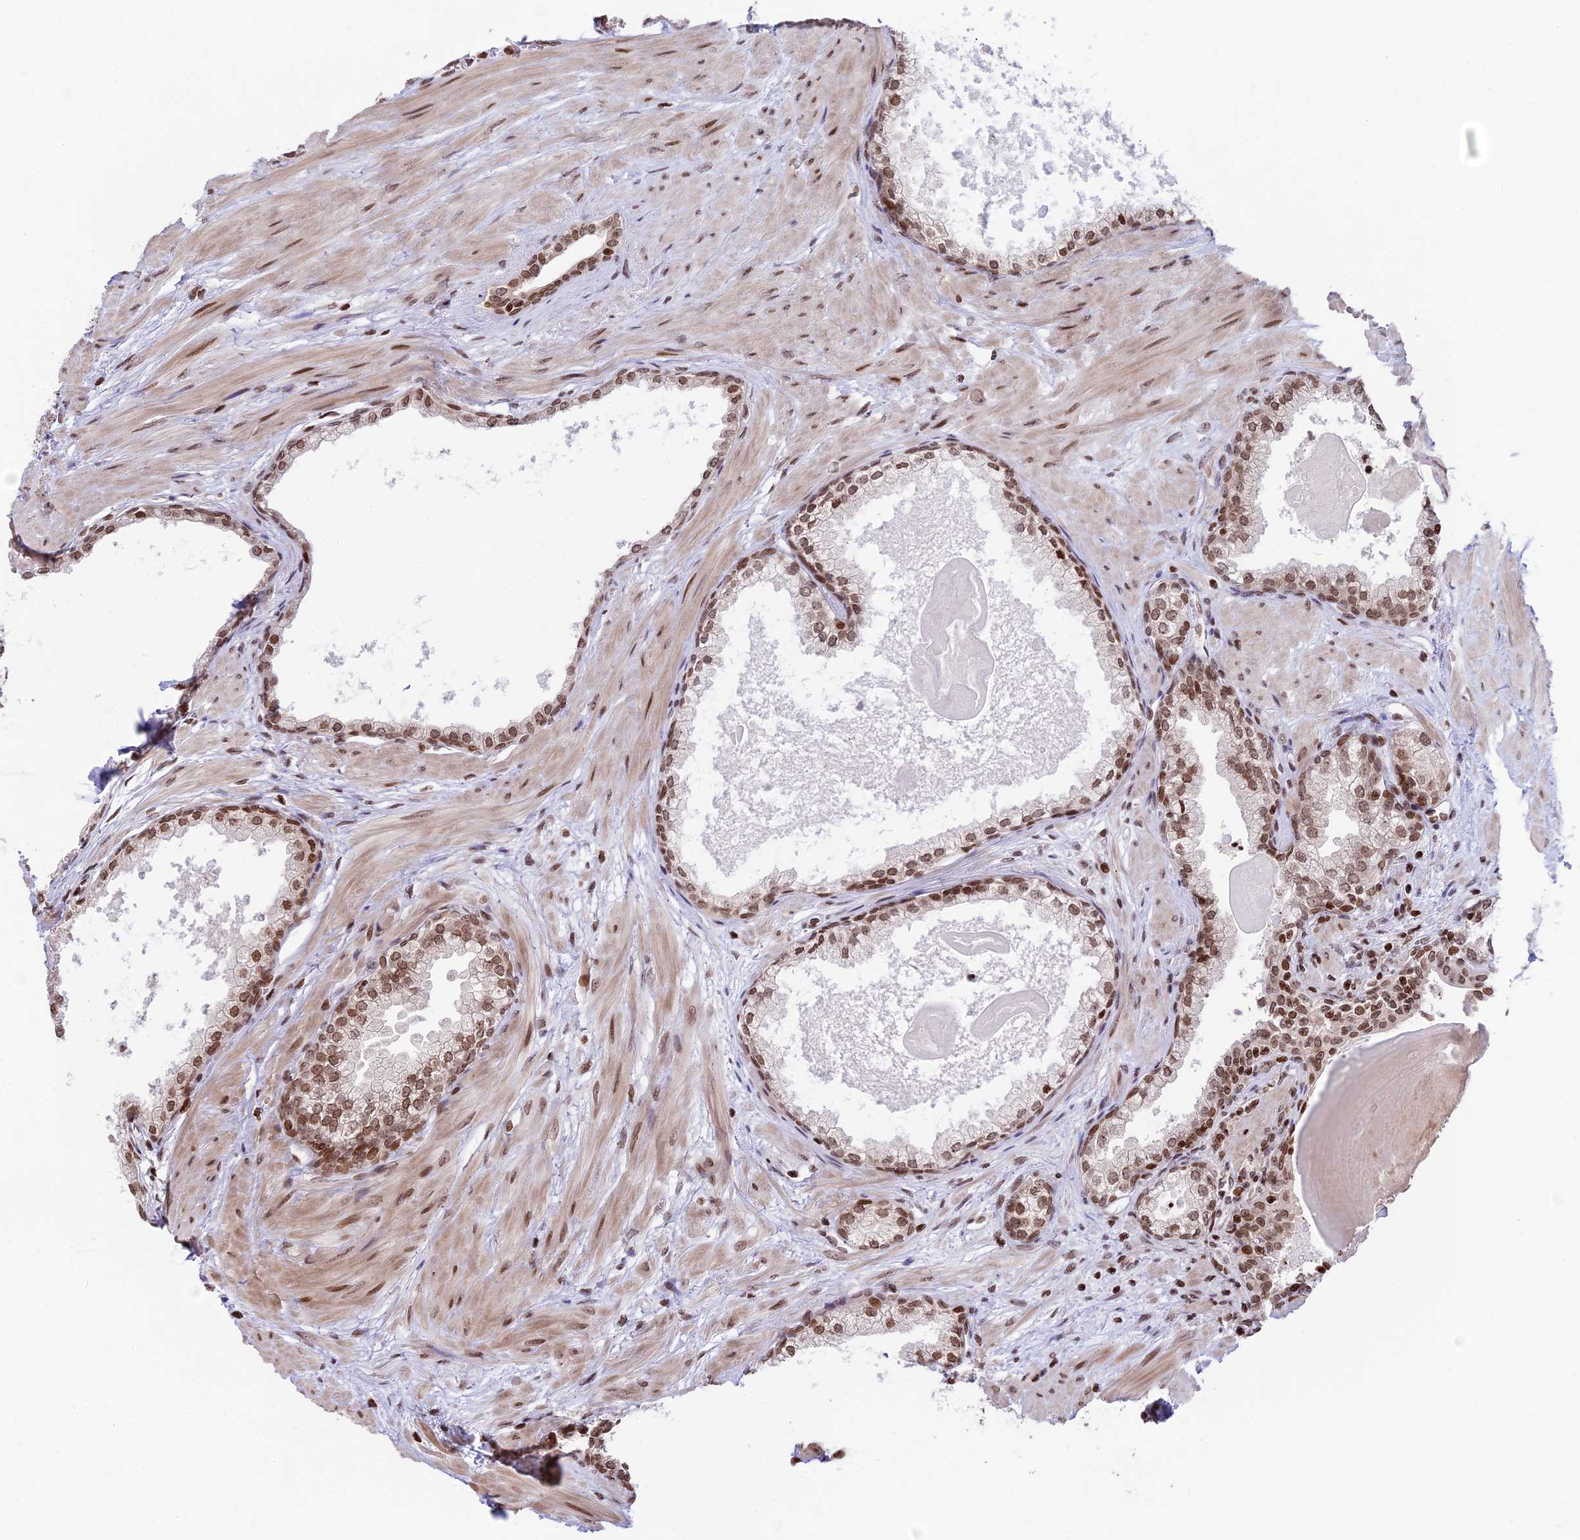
{"staining": {"intensity": "moderate", "quantity": ">75%", "location": "nuclear"}, "tissue": "prostate", "cell_type": "Glandular cells", "image_type": "normal", "snomed": [{"axis": "morphology", "description": "Normal tissue, NOS"}, {"axis": "topography", "description": "Prostate"}], "caption": "Glandular cells reveal medium levels of moderate nuclear positivity in about >75% of cells in unremarkable human prostate. (DAB IHC with brightfield microscopy, high magnification).", "gene": "TET2", "patient": {"sex": "male", "age": 57}}